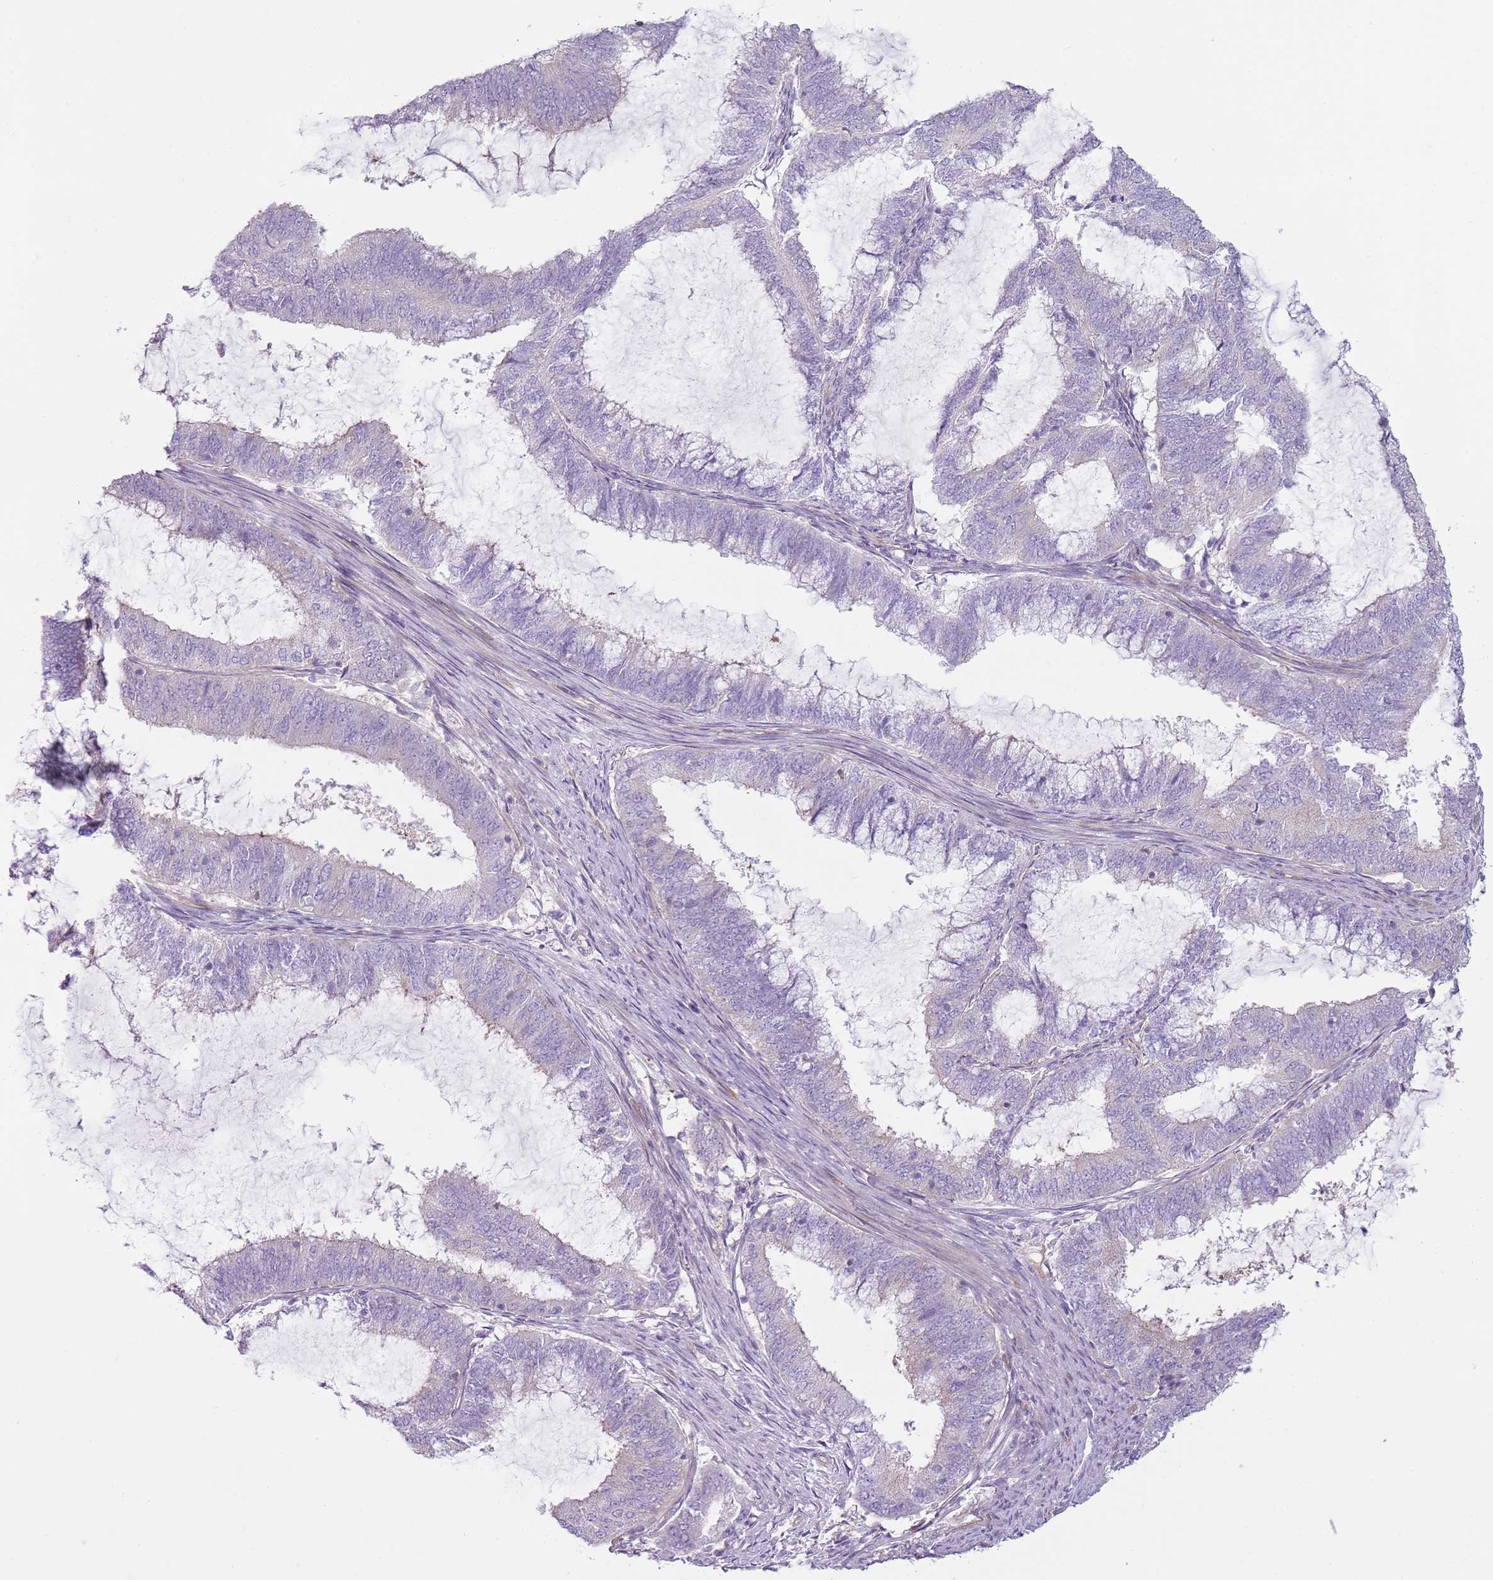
{"staining": {"intensity": "negative", "quantity": "none", "location": "none"}, "tissue": "endometrial cancer", "cell_type": "Tumor cells", "image_type": "cancer", "snomed": [{"axis": "morphology", "description": "Adenocarcinoma, NOS"}, {"axis": "topography", "description": "Endometrium"}], "caption": "High magnification brightfield microscopy of adenocarcinoma (endometrial) stained with DAB (3,3'-diaminobenzidine) (brown) and counterstained with hematoxylin (blue): tumor cells show no significant positivity.", "gene": "SNX1", "patient": {"sex": "female", "age": 51}}